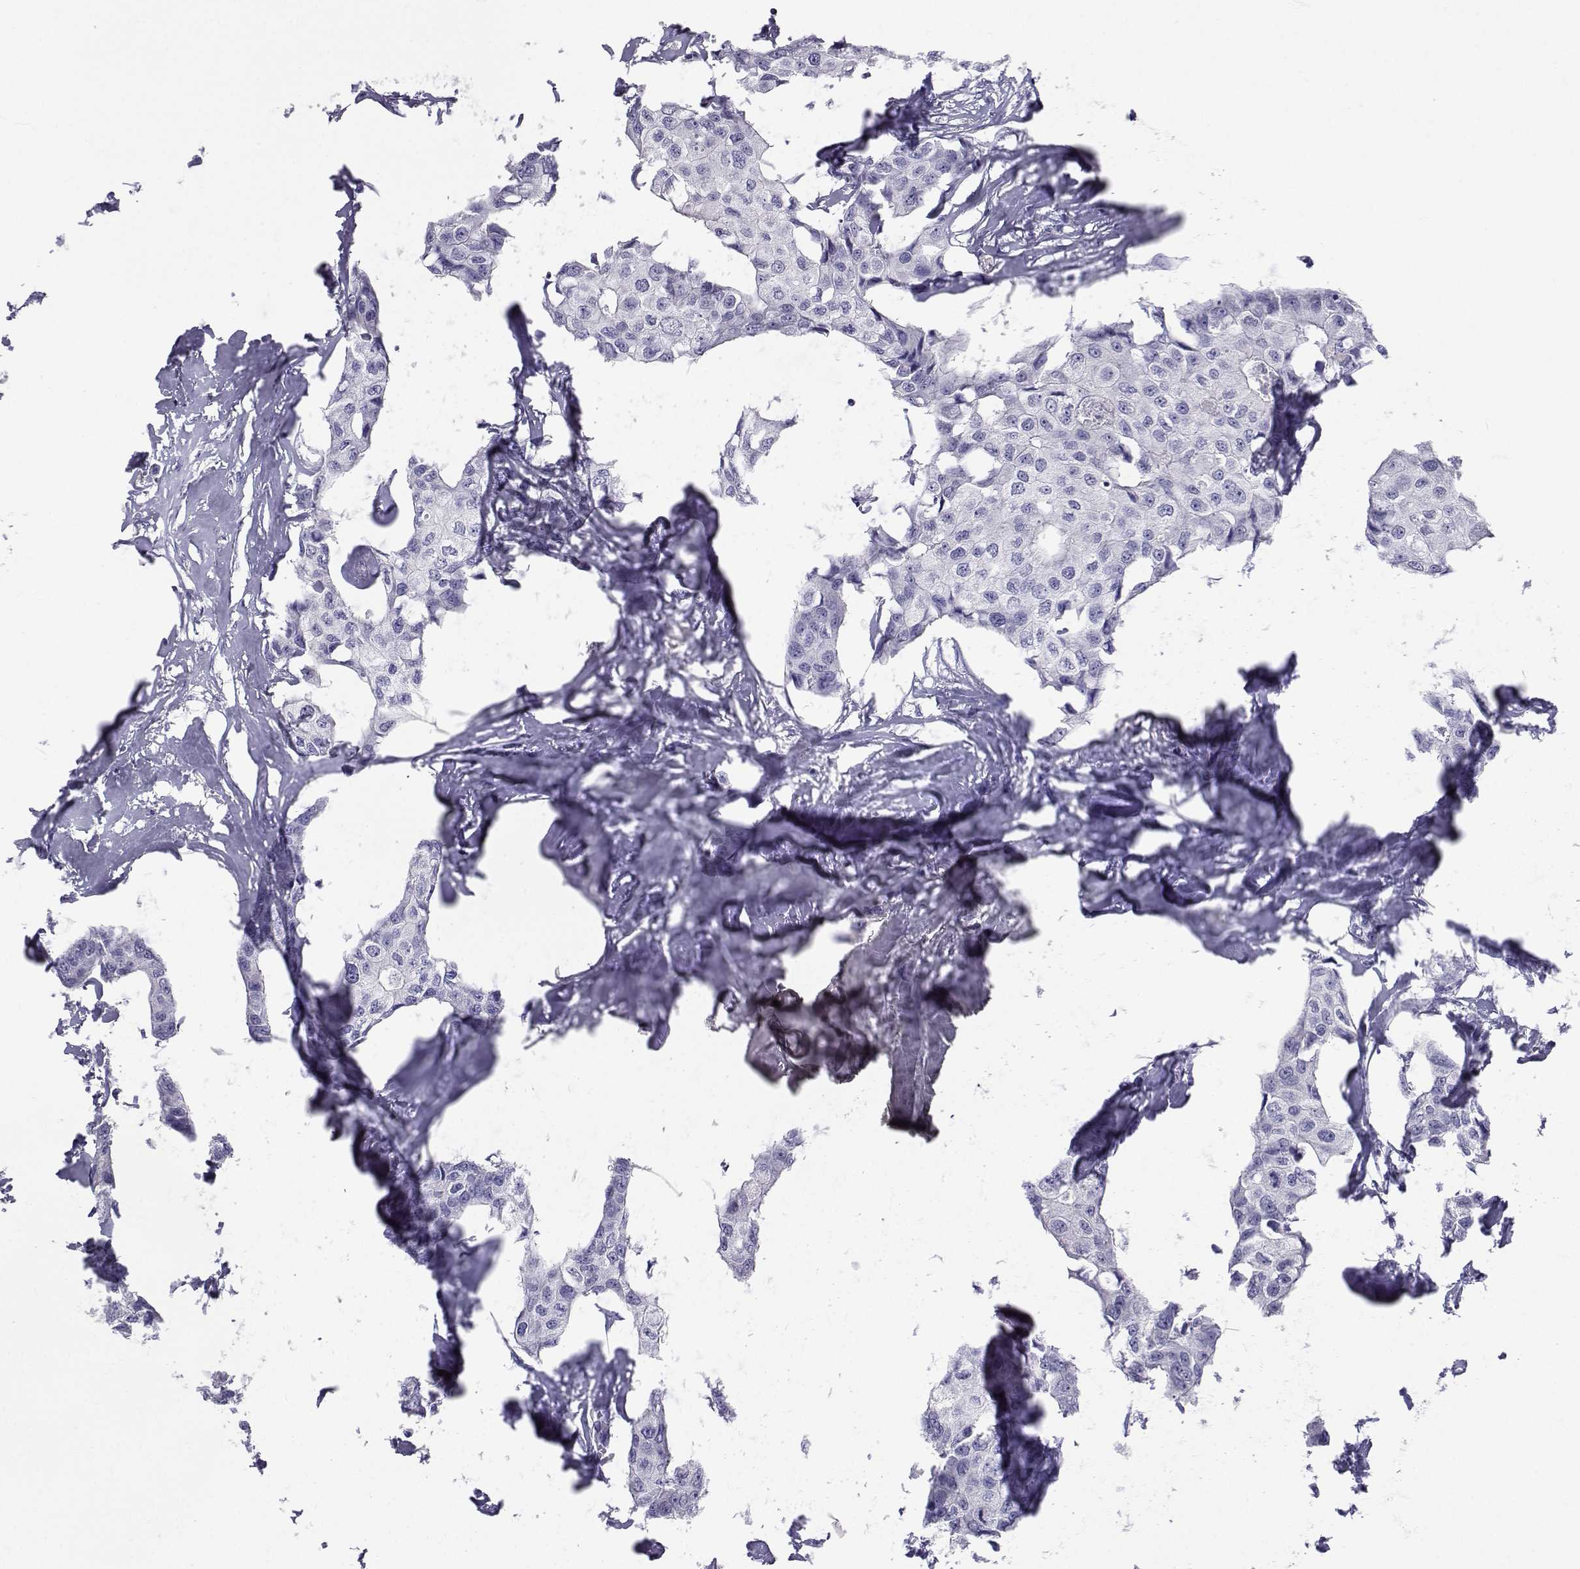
{"staining": {"intensity": "negative", "quantity": "none", "location": "none"}, "tissue": "breast cancer", "cell_type": "Tumor cells", "image_type": "cancer", "snomed": [{"axis": "morphology", "description": "Duct carcinoma"}, {"axis": "topography", "description": "Breast"}], "caption": "IHC image of human breast cancer stained for a protein (brown), which reveals no staining in tumor cells.", "gene": "SLC6A3", "patient": {"sex": "female", "age": 80}}